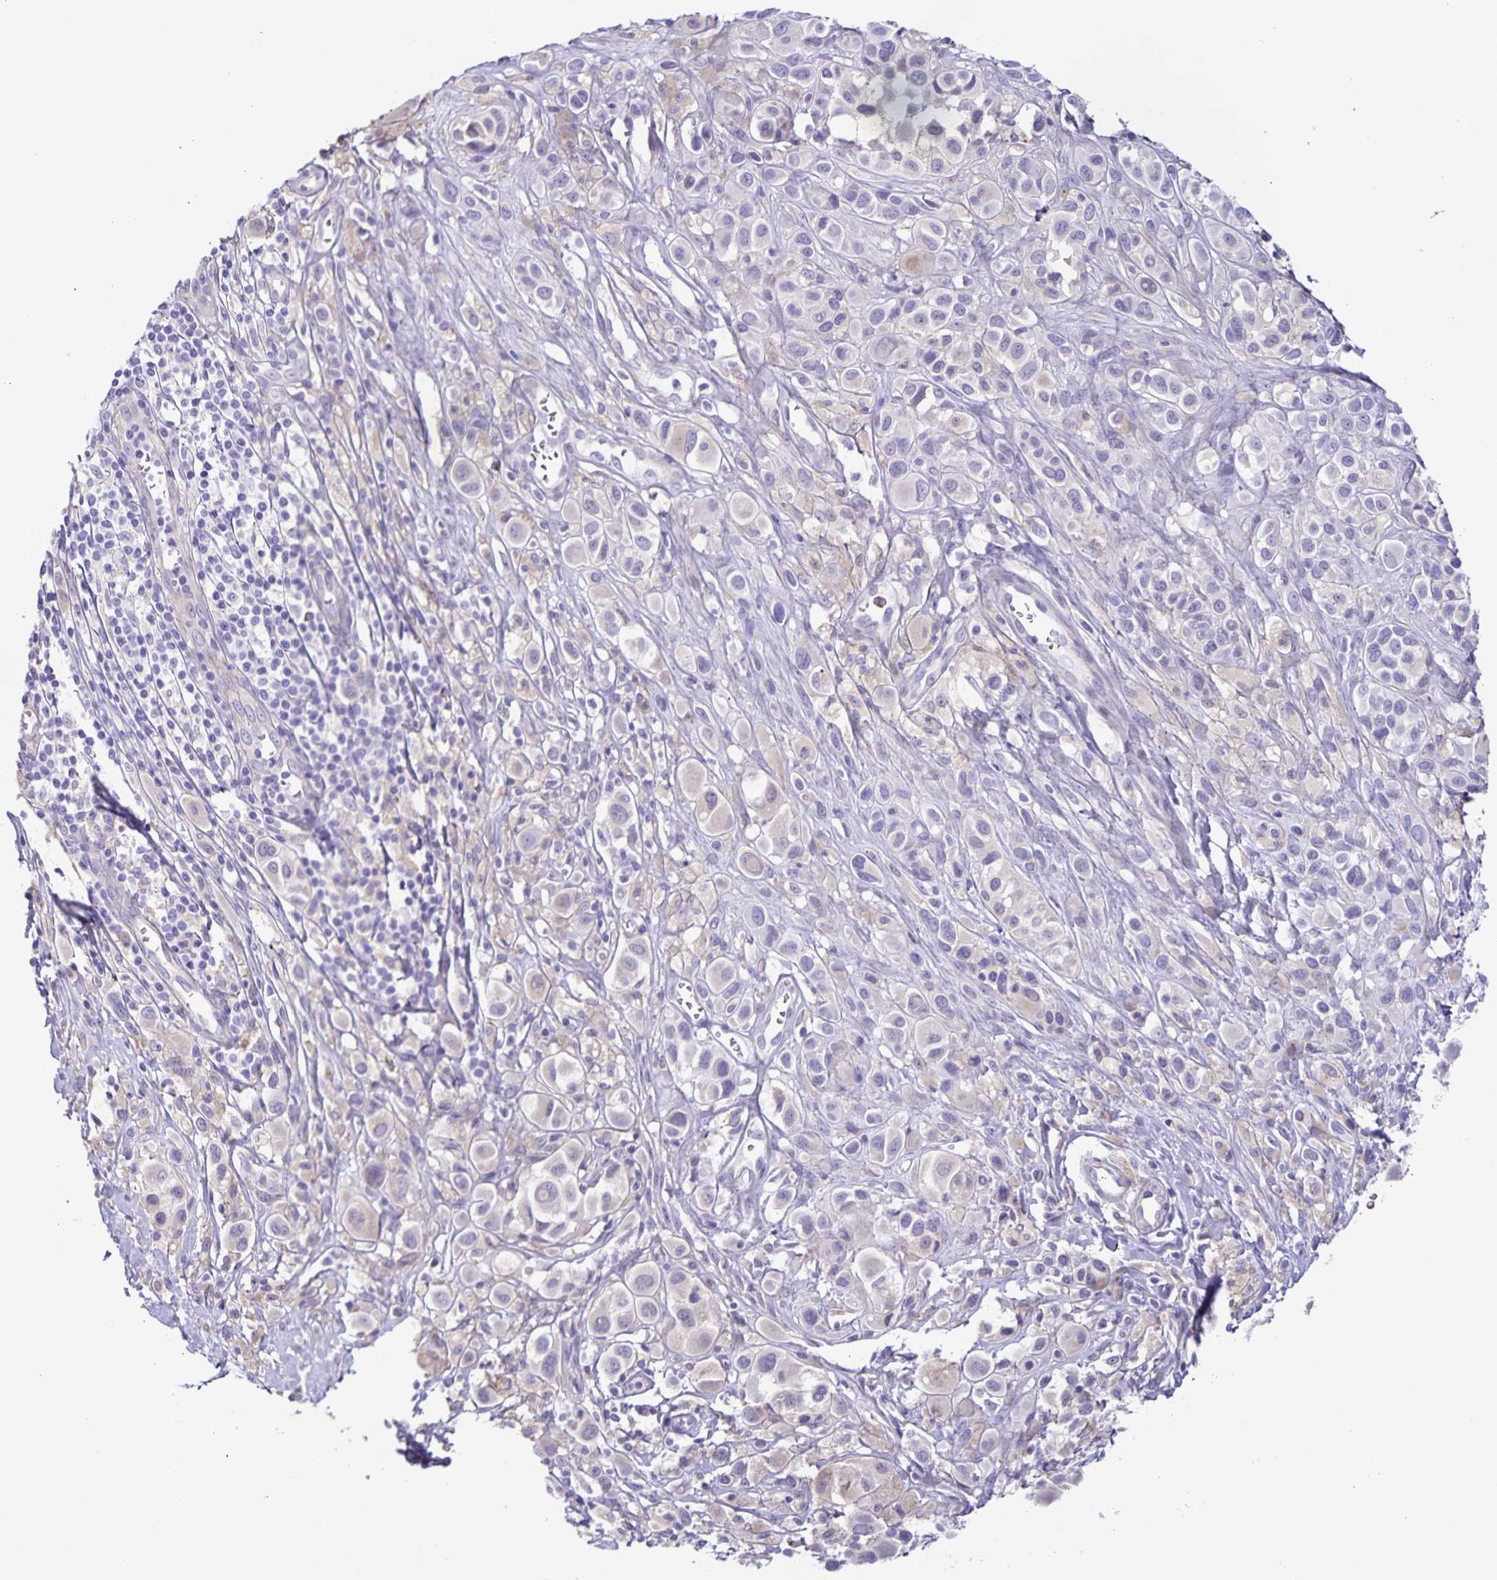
{"staining": {"intensity": "negative", "quantity": "none", "location": "none"}, "tissue": "melanoma", "cell_type": "Tumor cells", "image_type": "cancer", "snomed": [{"axis": "morphology", "description": "Malignant melanoma, NOS"}, {"axis": "topography", "description": "Skin"}], "caption": "High power microscopy histopathology image of an IHC histopathology image of melanoma, revealing no significant positivity in tumor cells.", "gene": "BOLL", "patient": {"sex": "male", "age": 77}}